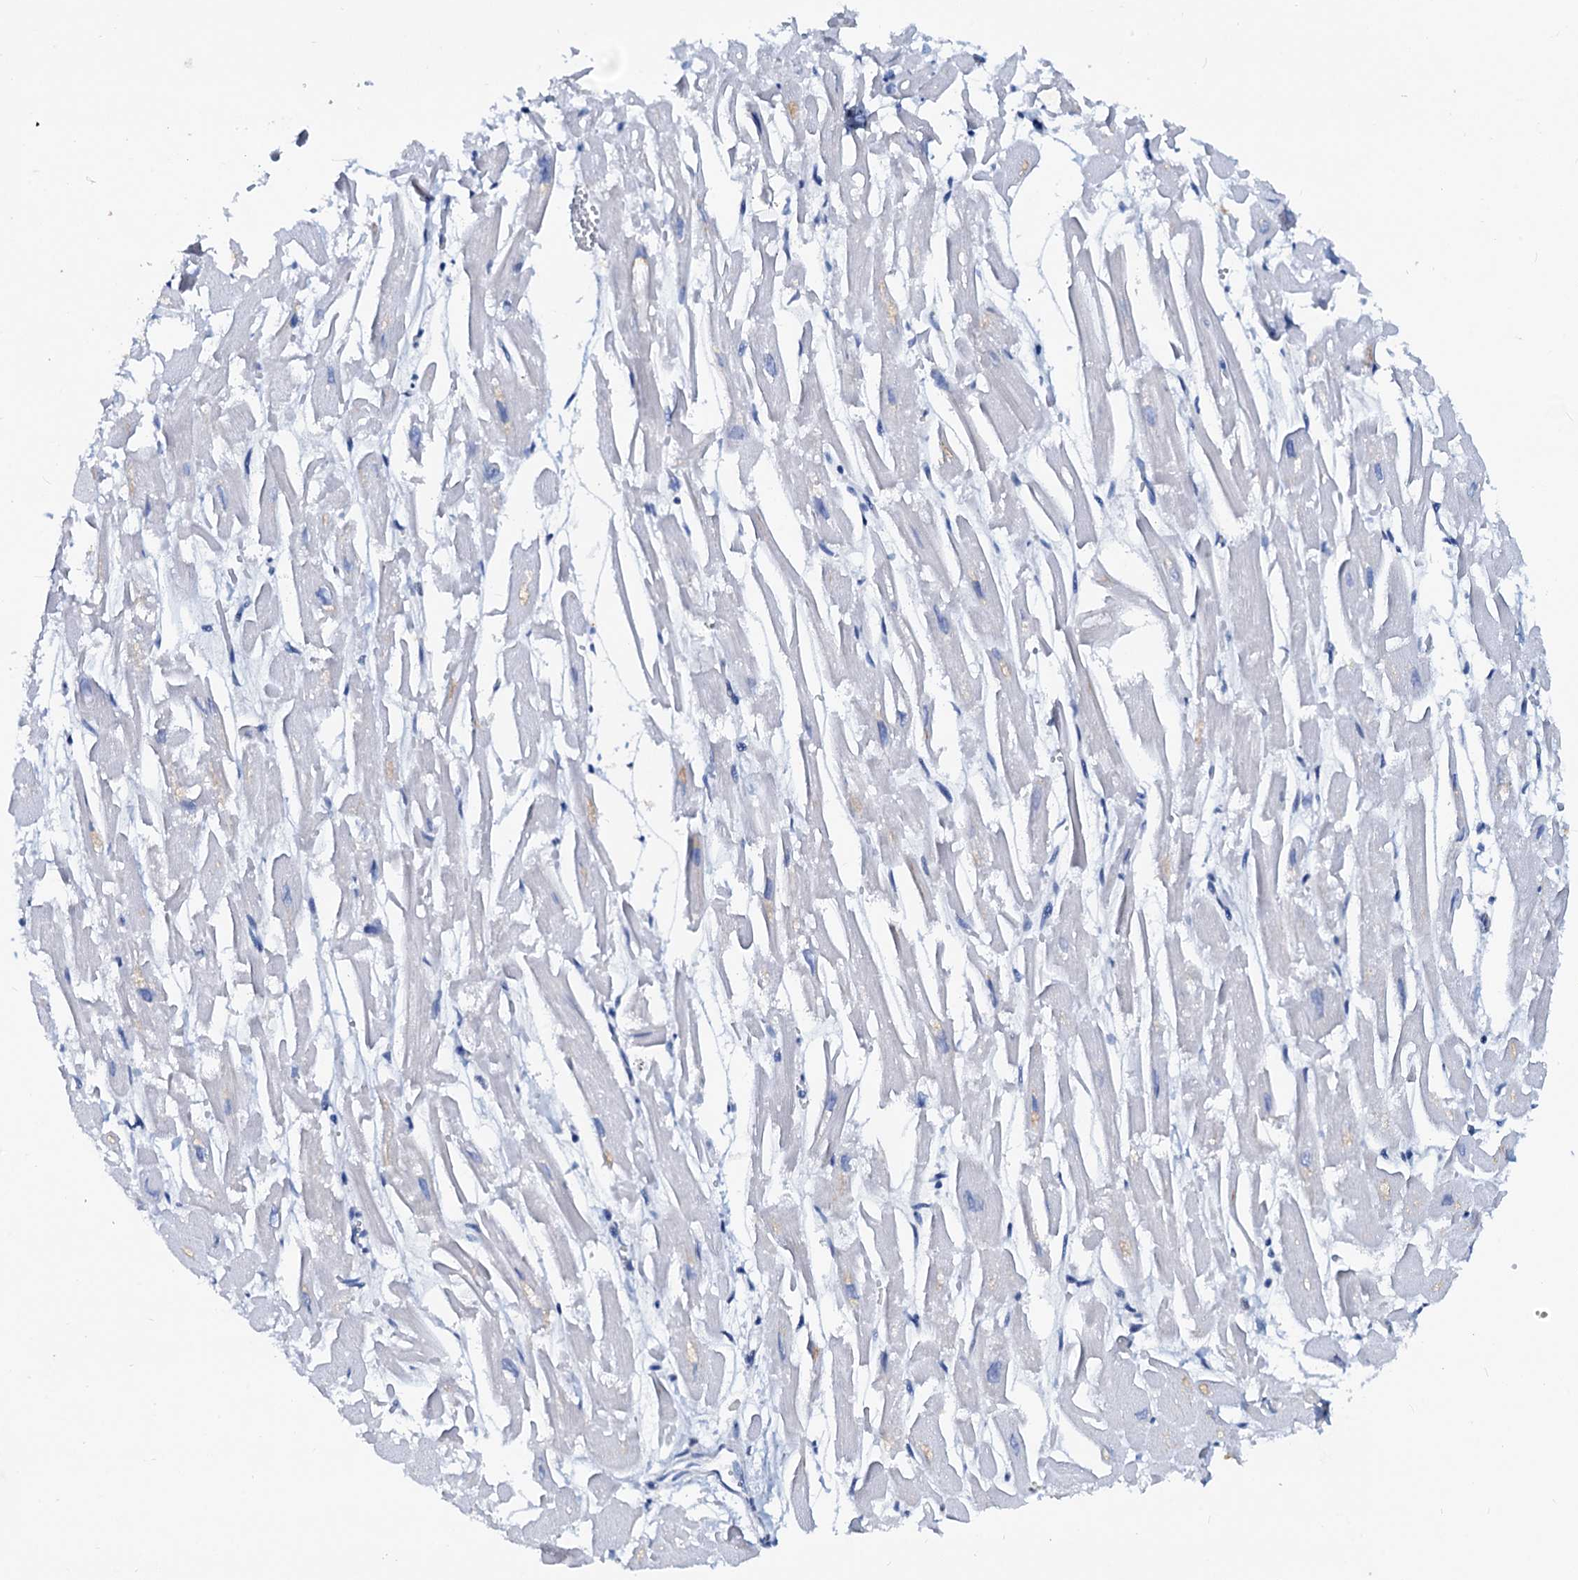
{"staining": {"intensity": "negative", "quantity": "none", "location": "none"}, "tissue": "heart muscle", "cell_type": "Cardiomyocytes", "image_type": "normal", "snomed": [{"axis": "morphology", "description": "Normal tissue, NOS"}, {"axis": "topography", "description": "Heart"}], "caption": "IHC photomicrograph of benign heart muscle: human heart muscle stained with DAB demonstrates no significant protein staining in cardiomyocytes.", "gene": "PTGES3", "patient": {"sex": "male", "age": 54}}